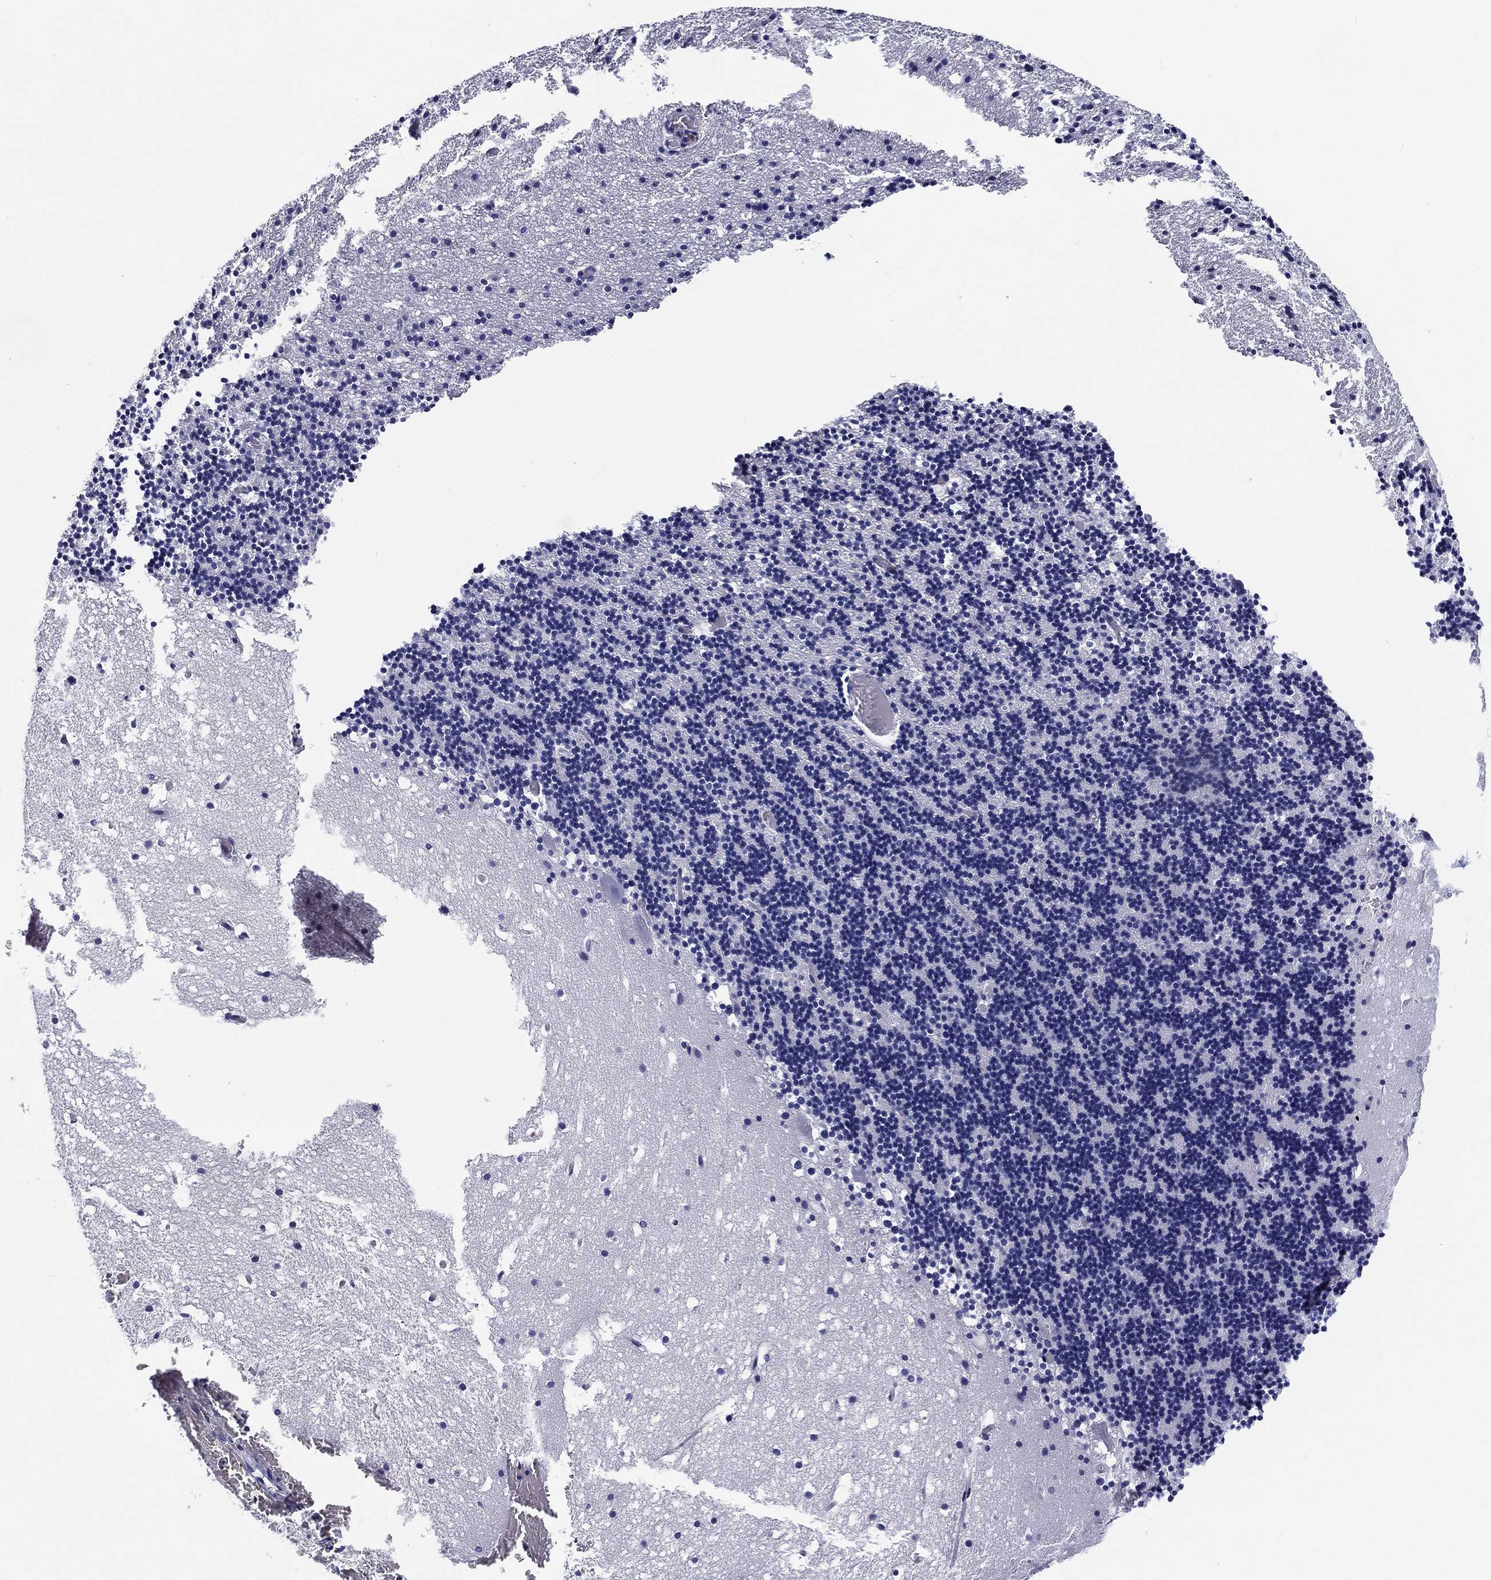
{"staining": {"intensity": "negative", "quantity": "none", "location": "none"}, "tissue": "cerebellum", "cell_type": "Cells in granular layer", "image_type": "normal", "snomed": [{"axis": "morphology", "description": "Normal tissue, NOS"}, {"axis": "topography", "description": "Cerebellum"}], "caption": "Micrograph shows no protein expression in cells in granular layer of unremarkable cerebellum.", "gene": "CRYGD", "patient": {"sex": "male", "age": 37}}